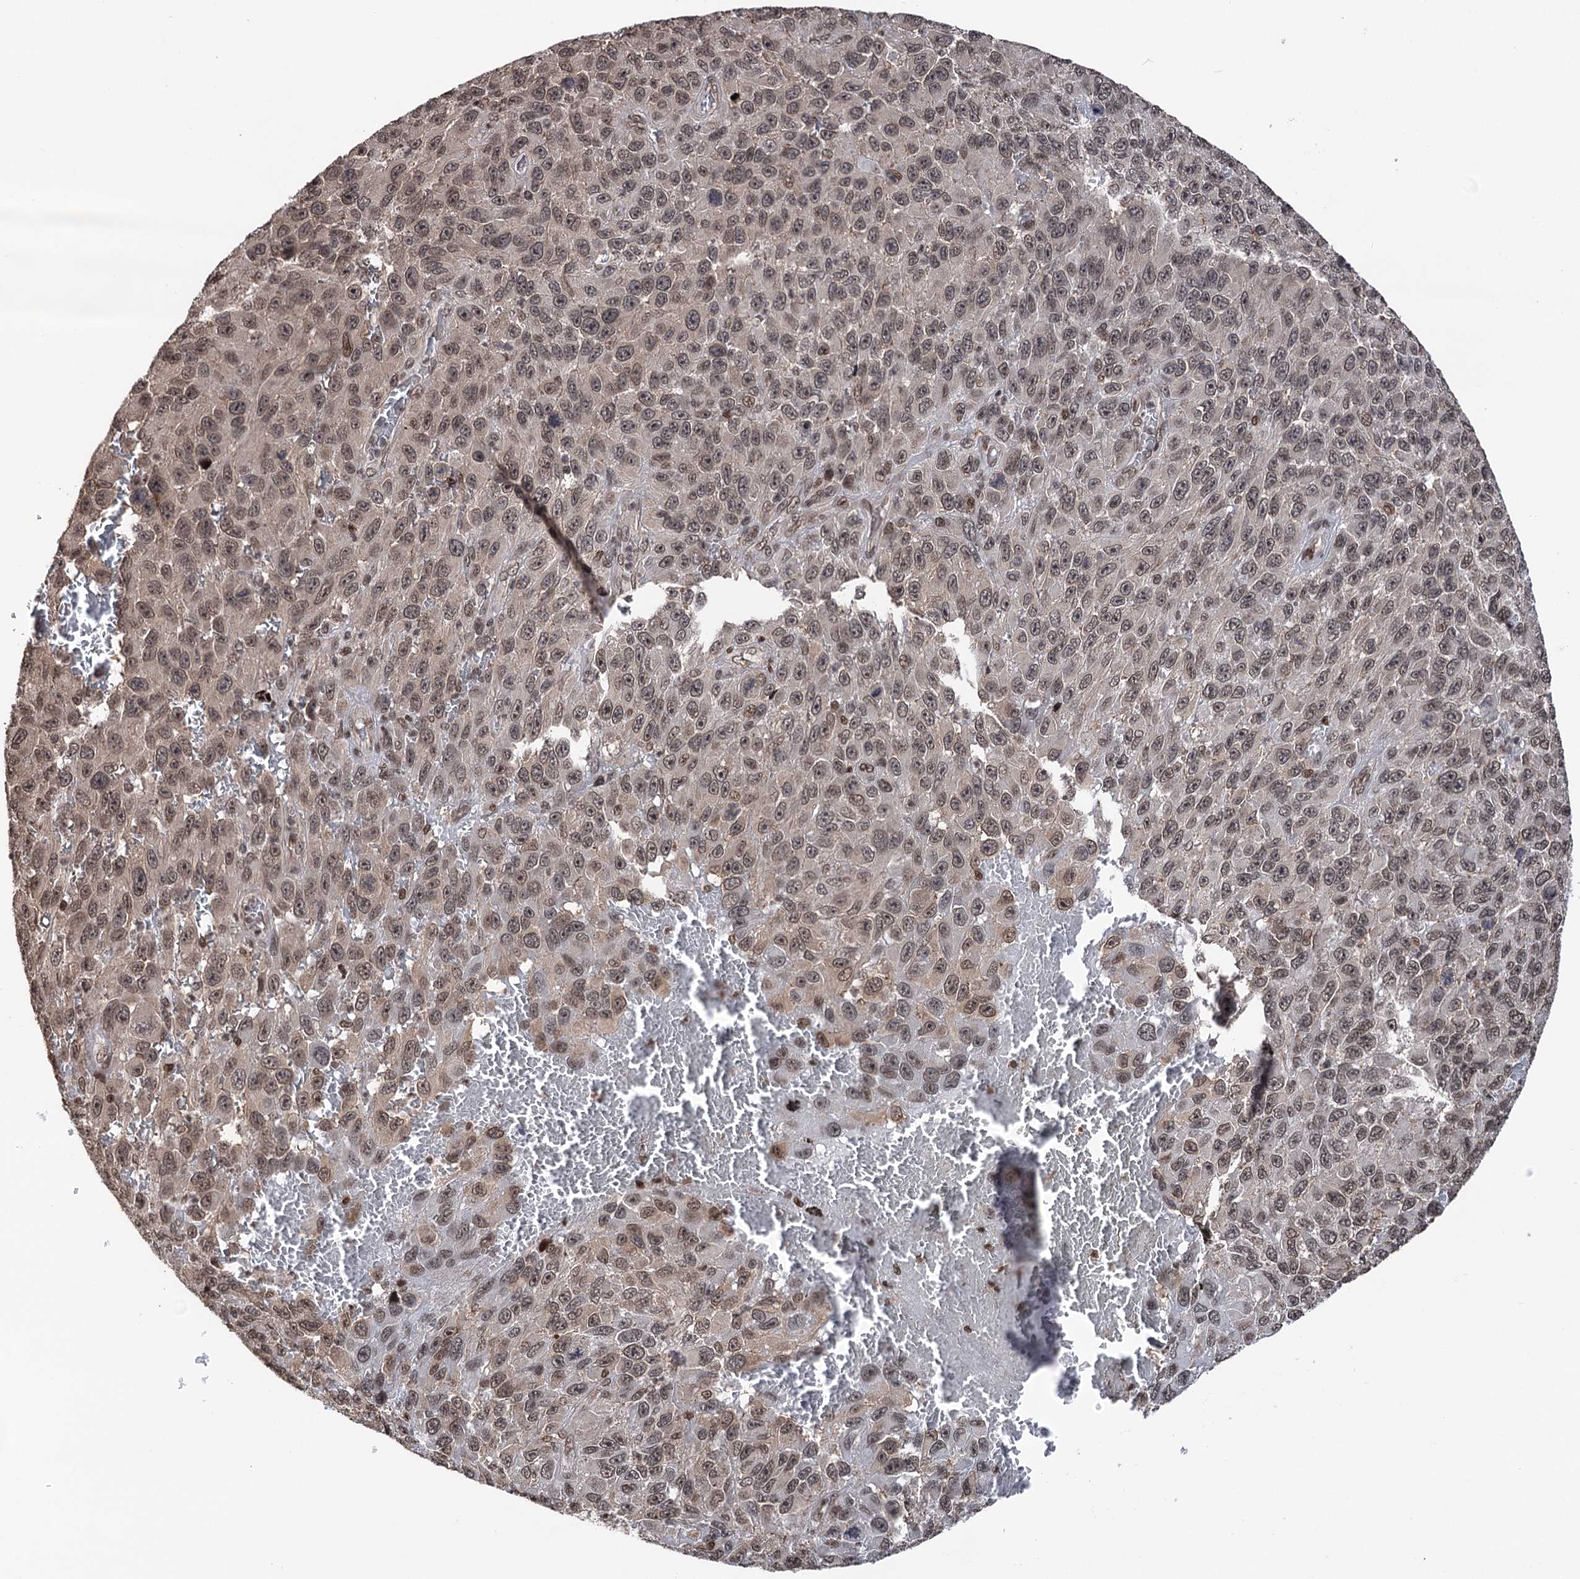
{"staining": {"intensity": "moderate", "quantity": ">75%", "location": "nuclear"}, "tissue": "melanoma", "cell_type": "Tumor cells", "image_type": "cancer", "snomed": [{"axis": "morphology", "description": "Normal tissue, NOS"}, {"axis": "morphology", "description": "Malignant melanoma, NOS"}, {"axis": "topography", "description": "Skin"}], "caption": "A medium amount of moderate nuclear expression is present in about >75% of tumor cells in malignant melanoma tissue.", "gene": "CCDC77", "patient": {"sex": "female", "age": 96}}